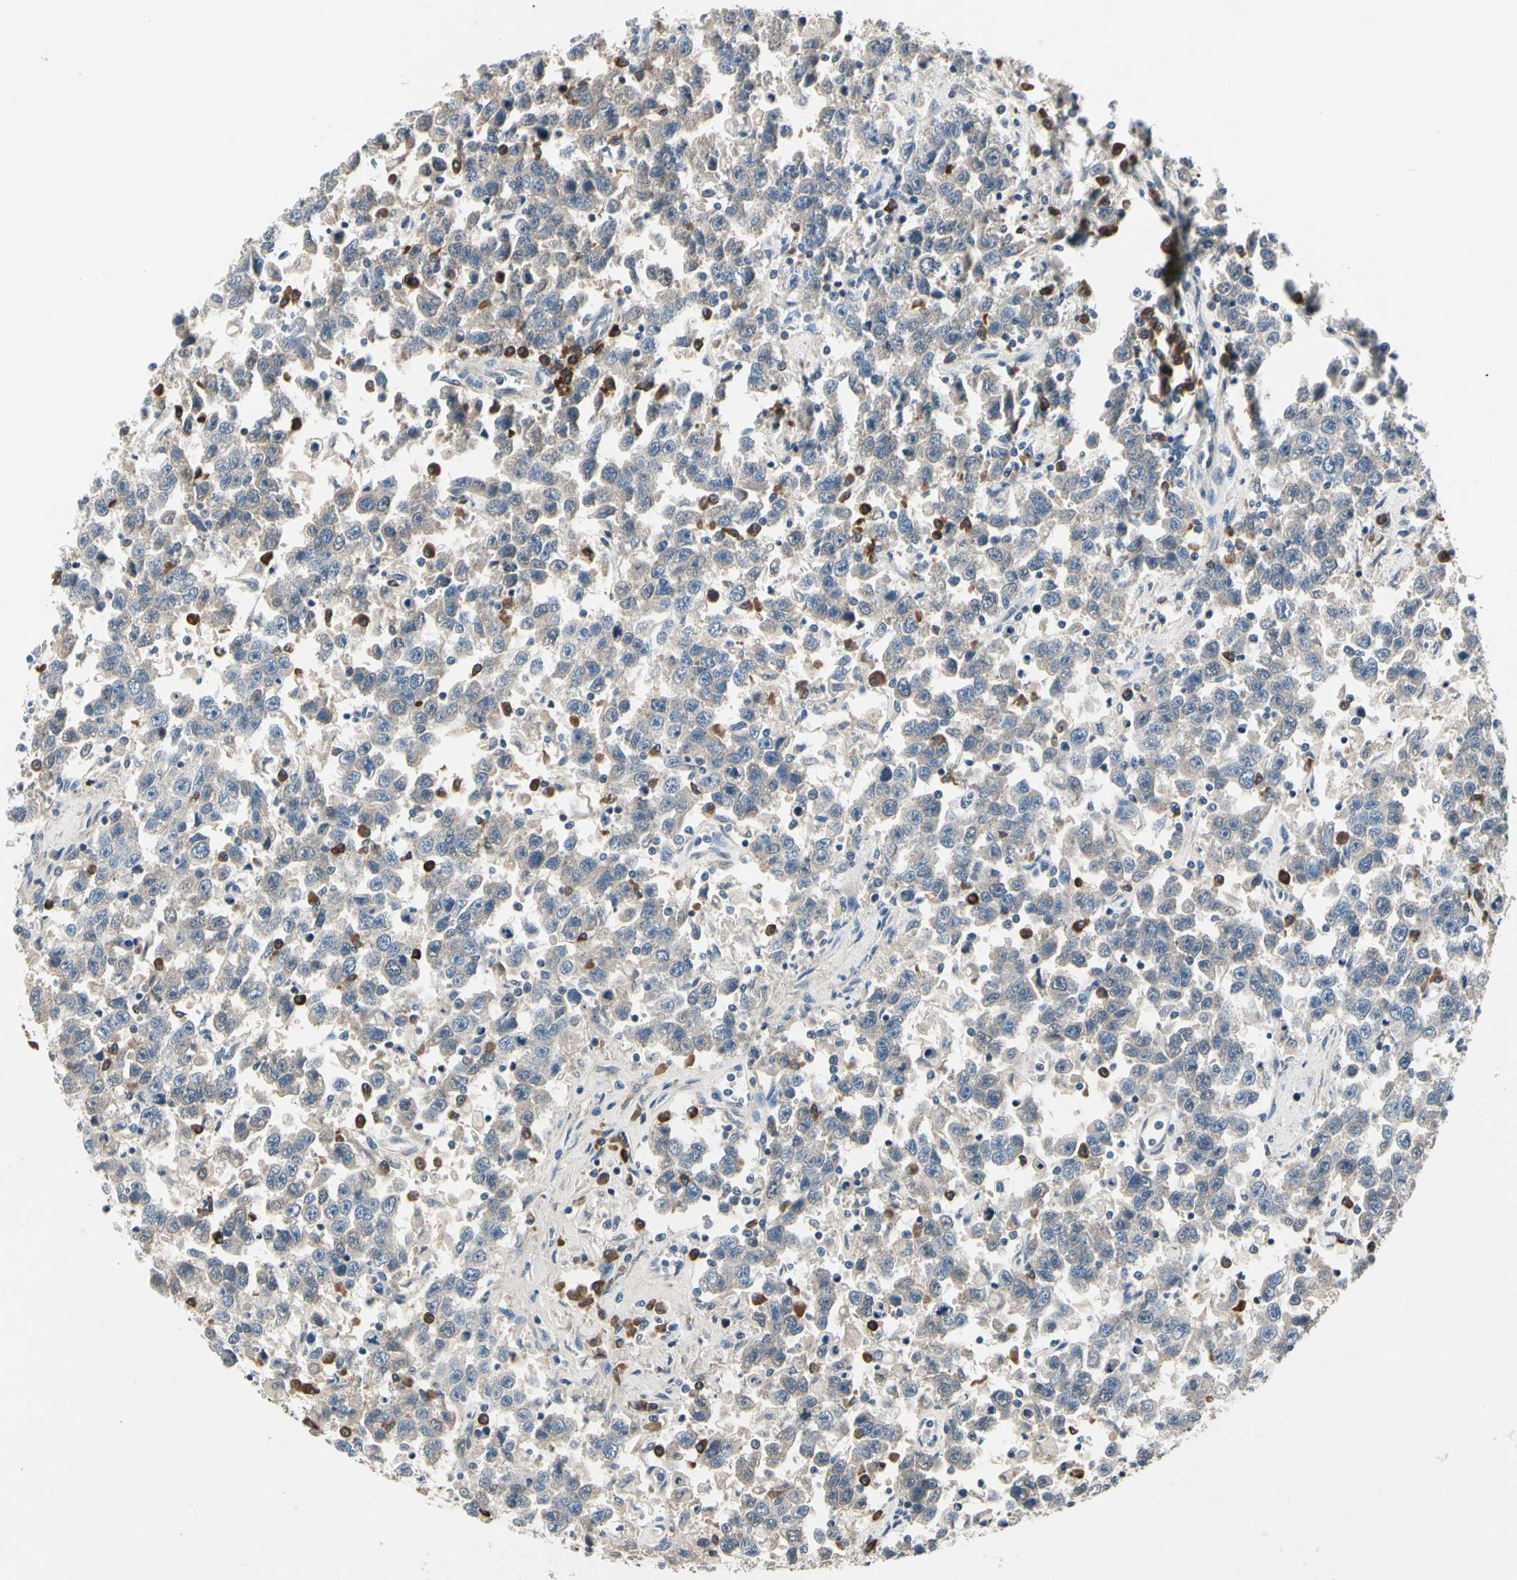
{"staining": {"intensity": "weak", "quantity": ">75%", "location": "cytoplasmic/membranous"}, "tissue": "testis cancer", "cell_type": "Tumor cells", "image_type": "cancer", "snomed": [{"axis": "morphology", "description": "Seminoma, NOS"}, {"axis": "topography", "description": "Testis"}], "caption": "DAB immunohistochemical staining of human testis seminoma displays weak cytoplasmic/membranous protein staining in about >75% of tumor cells.", "gene": "SELENOK", "patient": {"sex": "male", "age": 41}}